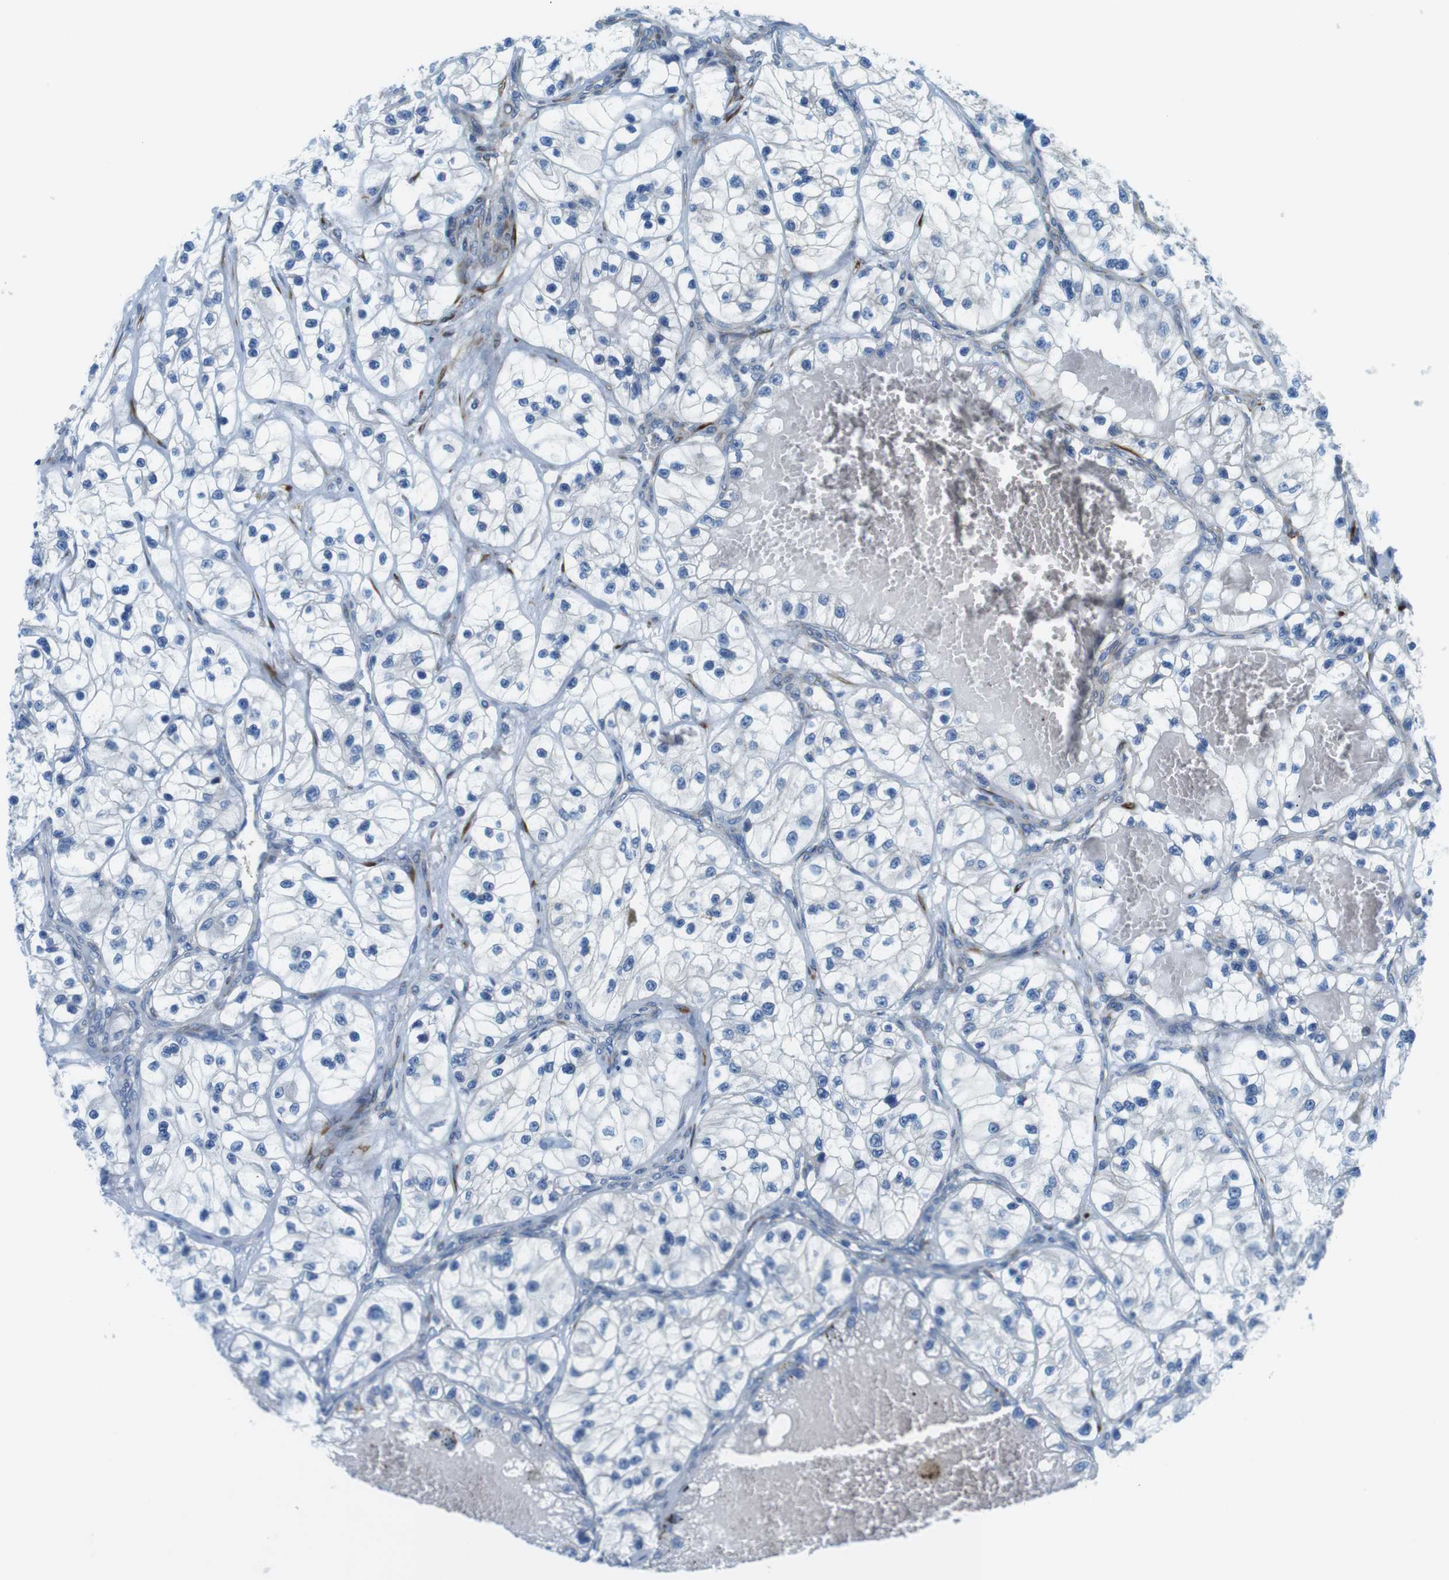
{"staining": {"intensity": "negative", "quantity": "none", "location": "none"}, "tissue": "renal cancer", "cell_type": "Tumor cells", "image_type": "cancer", "snomed": [{"axis": "morphology", "description": "Adenocarcinoma, NOS"}, {"axis": "topography", "description": "Kidney"}], "caption": "Immunohistochemistry of human renal adenocarcinoma displays no positivity in tumor cells.", "gene": "EMP2", "patient": {"sex": "female", "age": 57}}